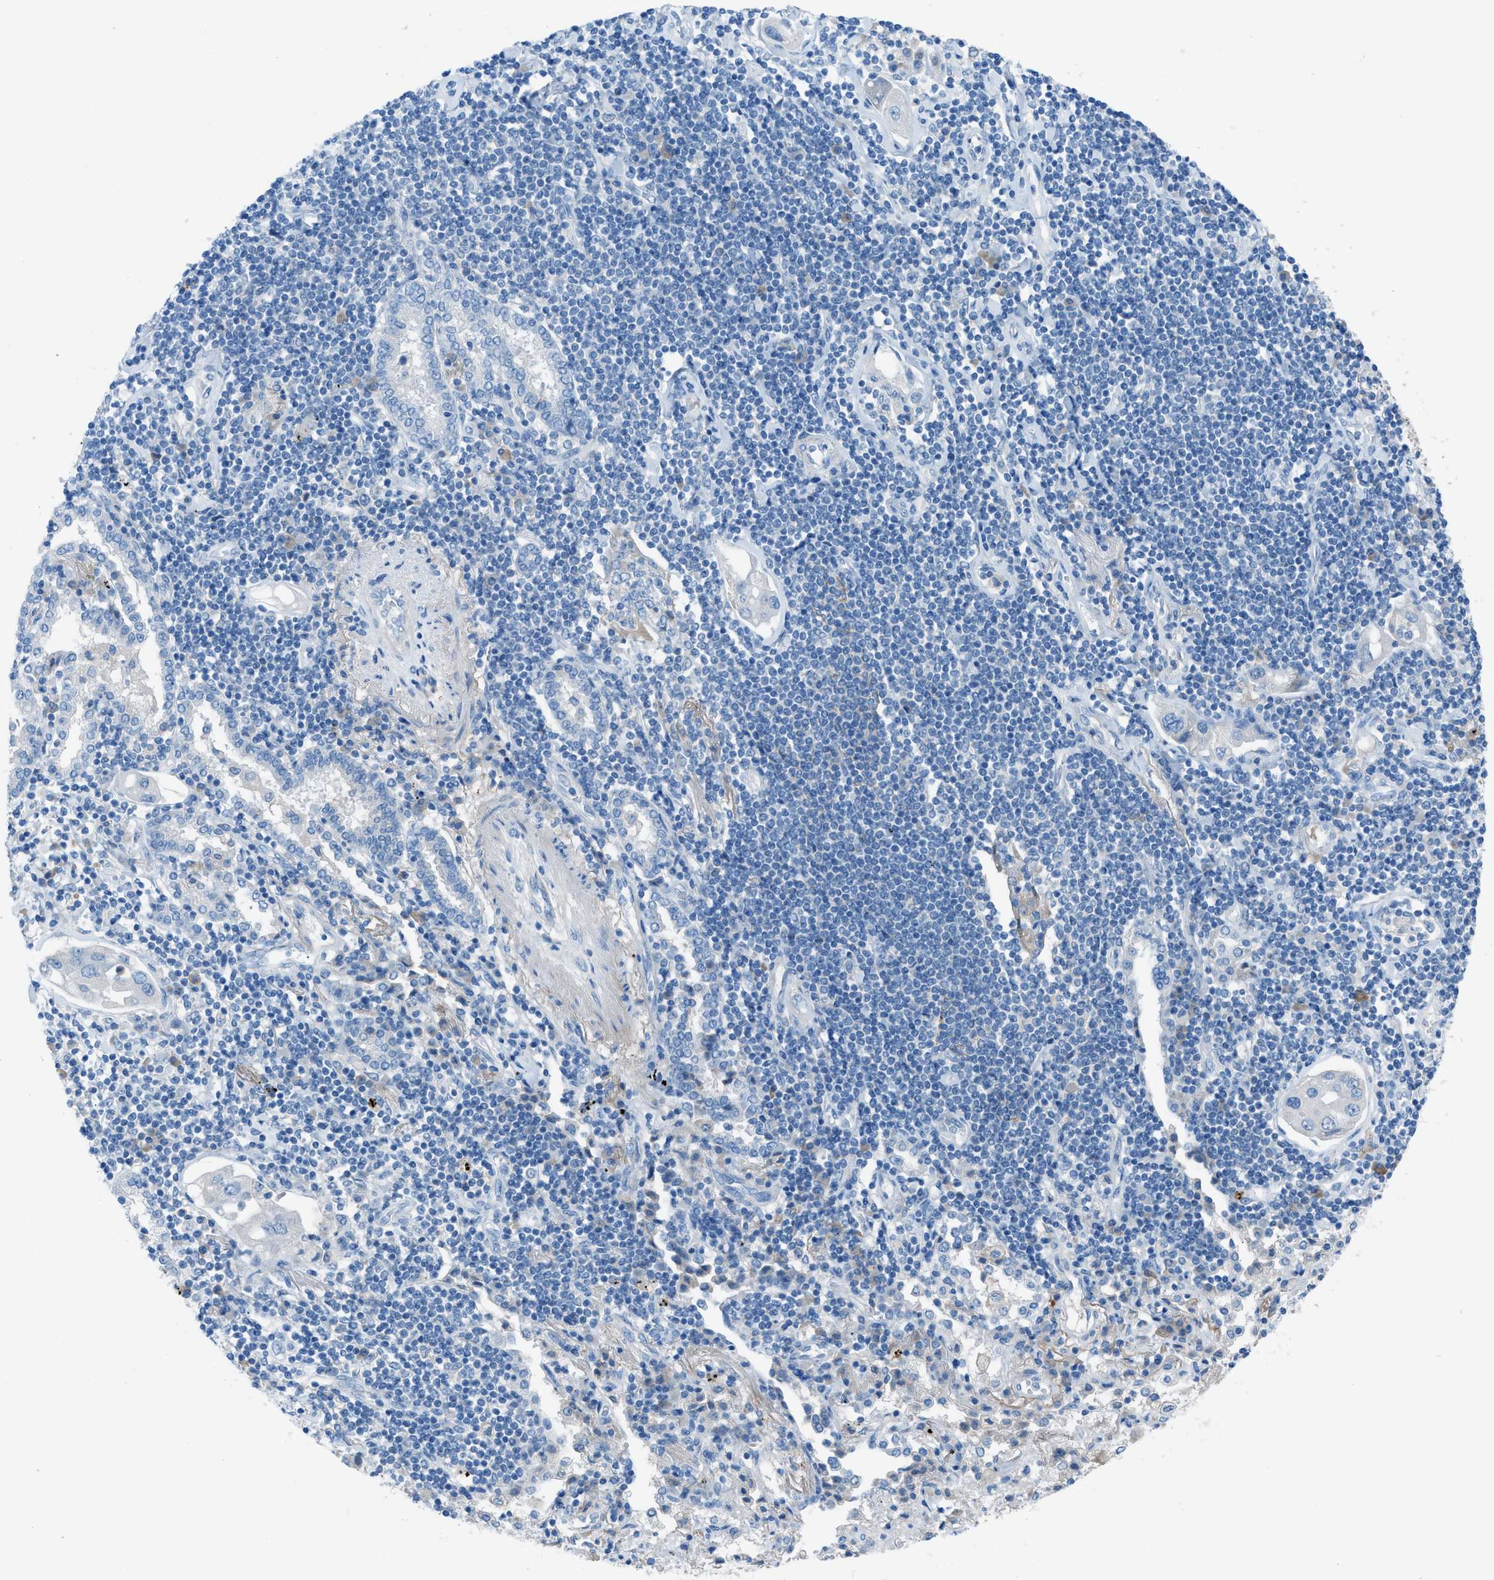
{"staining": {"intensity": "negative", "quantity": "none", "location": "none"}, "tissue": "lung cancer", "cell_type": "Tumor cells", "image_type": "cancer", "snomed": [{"axis": "morphology", "description": "Adenocarcinoma, NOS"}, {"axis": "topography", "description": "Lung"}], "caption": "This is an immunohistochemistry (IHC) image of lung adenocarcinoma. There is no staining in tumor cells.", "gene": "C5AR2", "patient": {"sex": "female", "age": 65}}